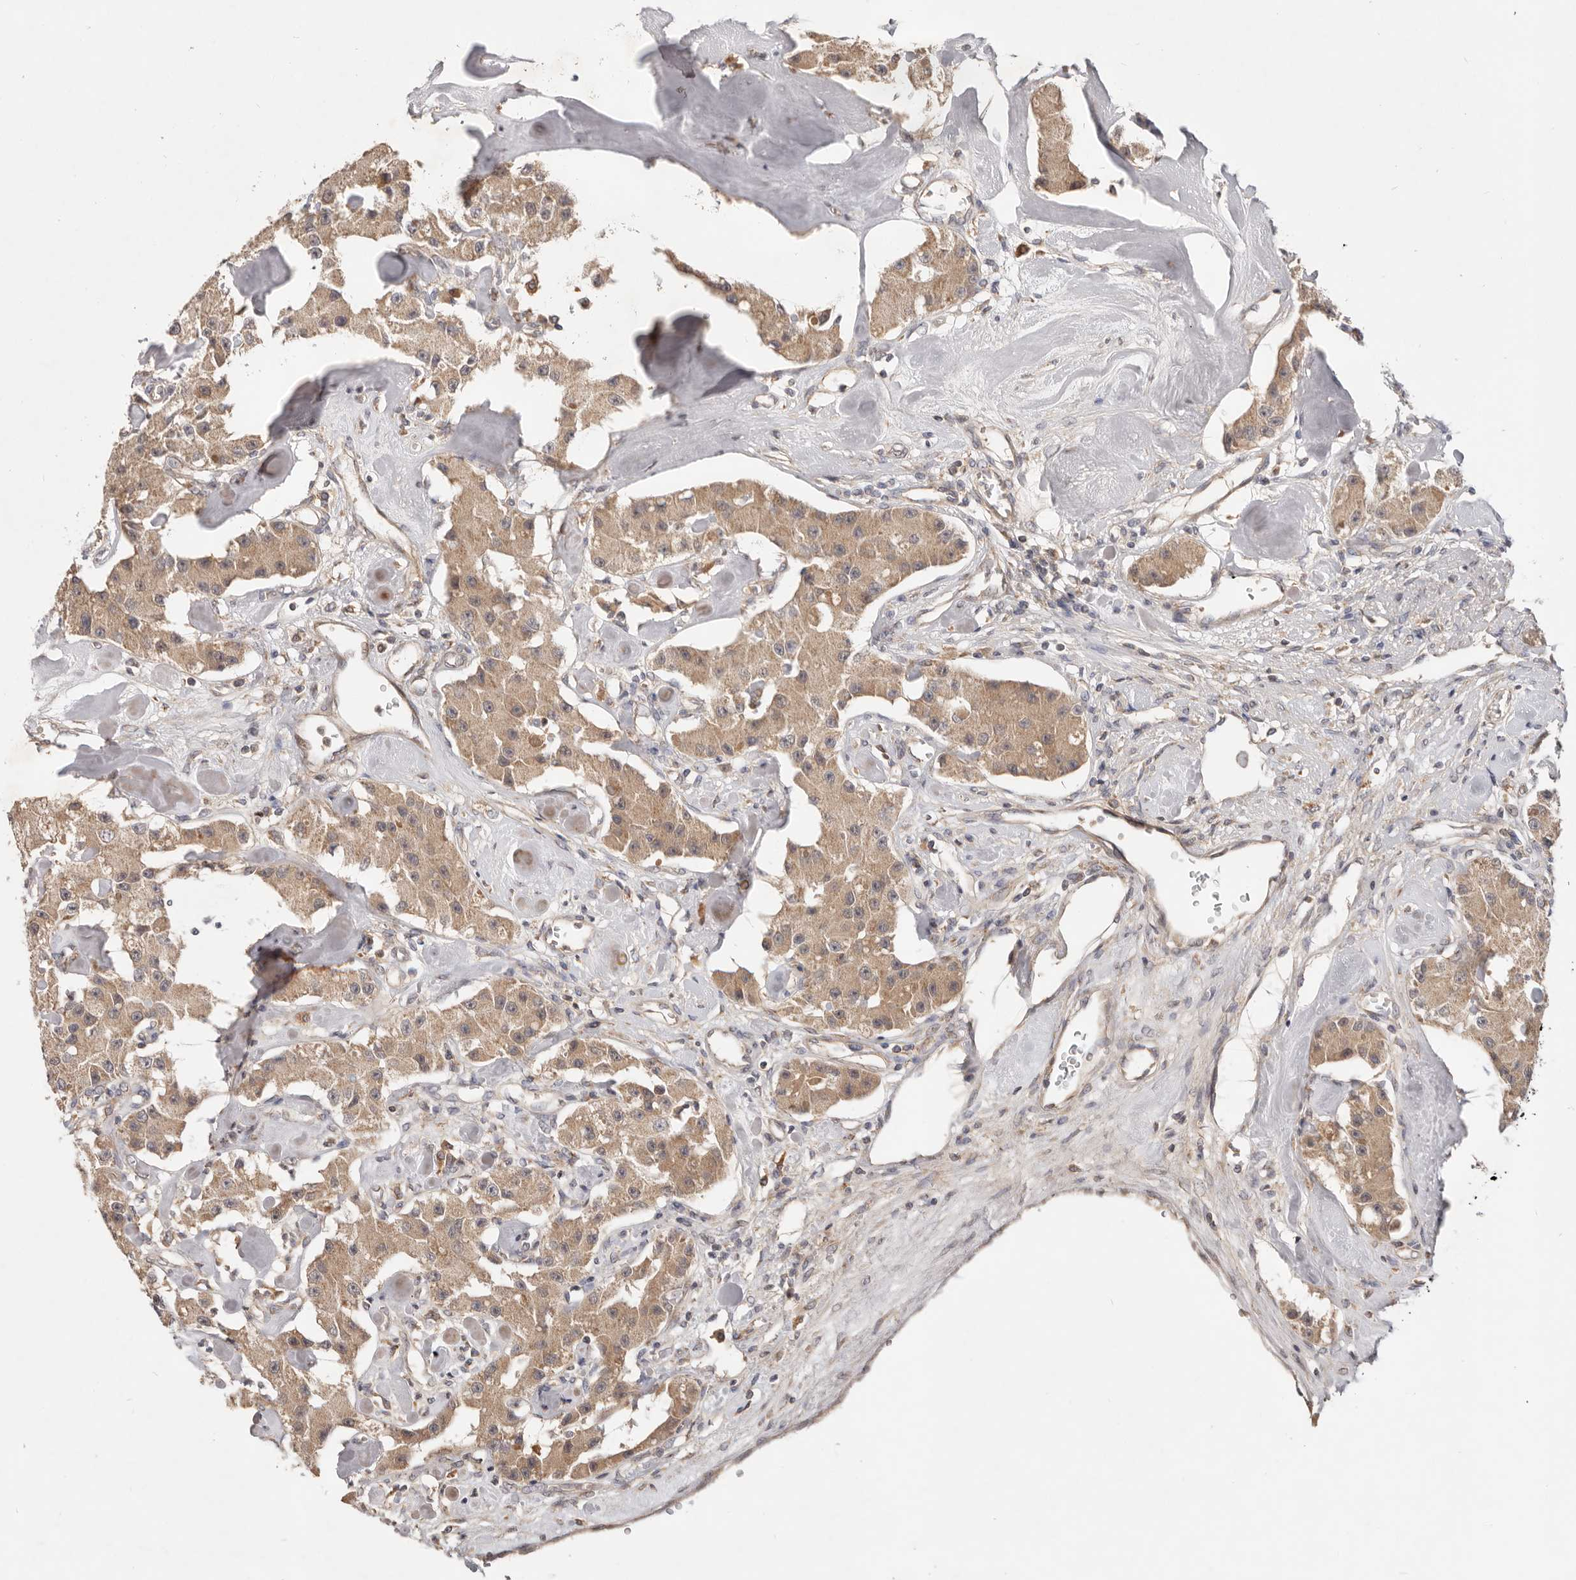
{"staining": {"intensity": "moderate", "quantity": ">75%", "location": "cytoplasmic/membranous"}, "tissue": "carcinoid", "cell_type": "Tumor cells", "image_type": "cancer", "snomed": [{"axis": "morphology", "description": "Carcinoid, malignant, NOS"}, {"axis": "topography", "description": "Pancreas"}], "caption": "Carcinoid stained with DAB (3,3'-diaminobenzidine) IHC demonstrates medium levels of moderate cytoplasmic/membranous staining in about >75% of tumor cells.", "gene": "LRP6", "patient": {"sex": "male", "age": 41}}